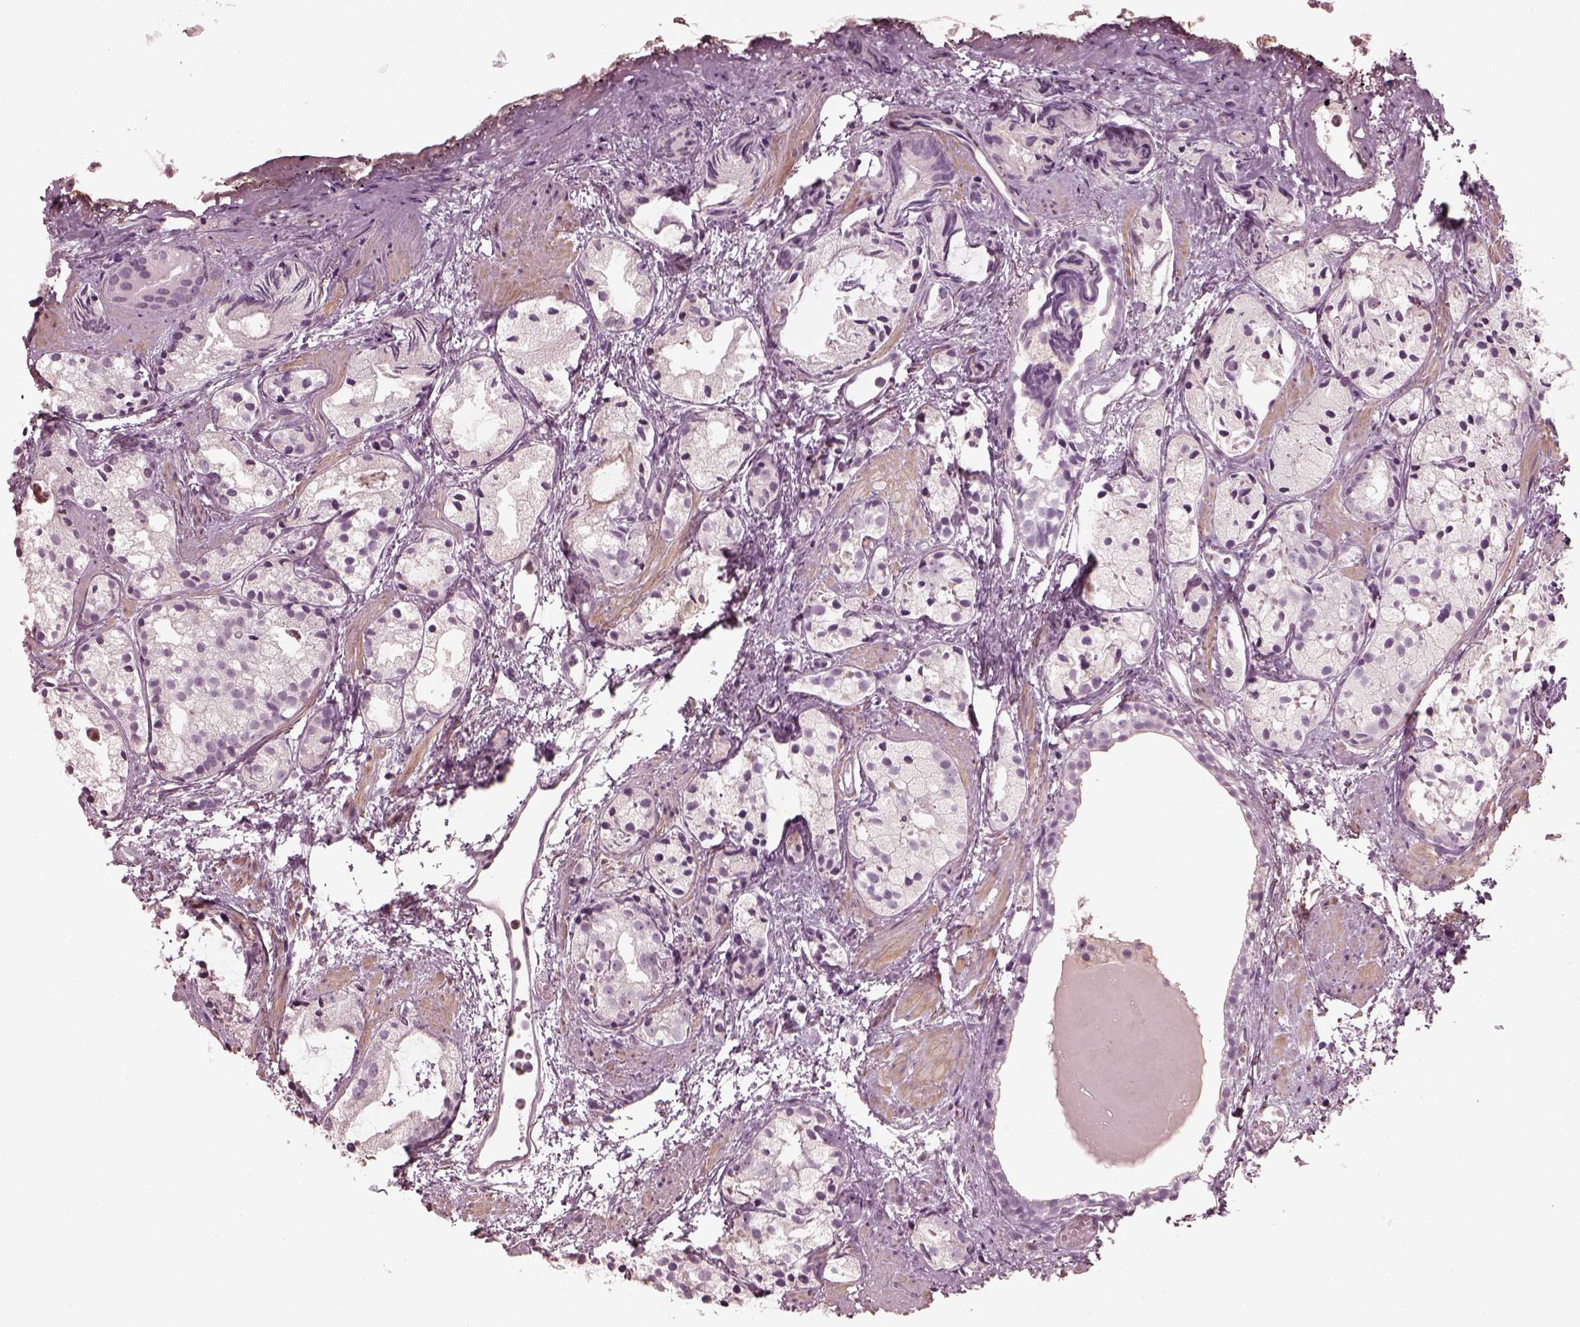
{"staining": {"intensity": "negative", "quantity": "none", "location": "none"}, "tissue": "prostate cancer", "cell_type": "Tumor cells", "image_type": "cancer", "snomed": [{"axis": "morphology", "description": "Adenocarcinoma, High grade"}, {"axis": "topography", "description": "Prostate"}], "caption": "Tumor cells are negative for protein expression in human prostate cancer. Nuclei are stained in blue.", "gene": "OPTC", "patient": {"sex": "male", "age": 85}}